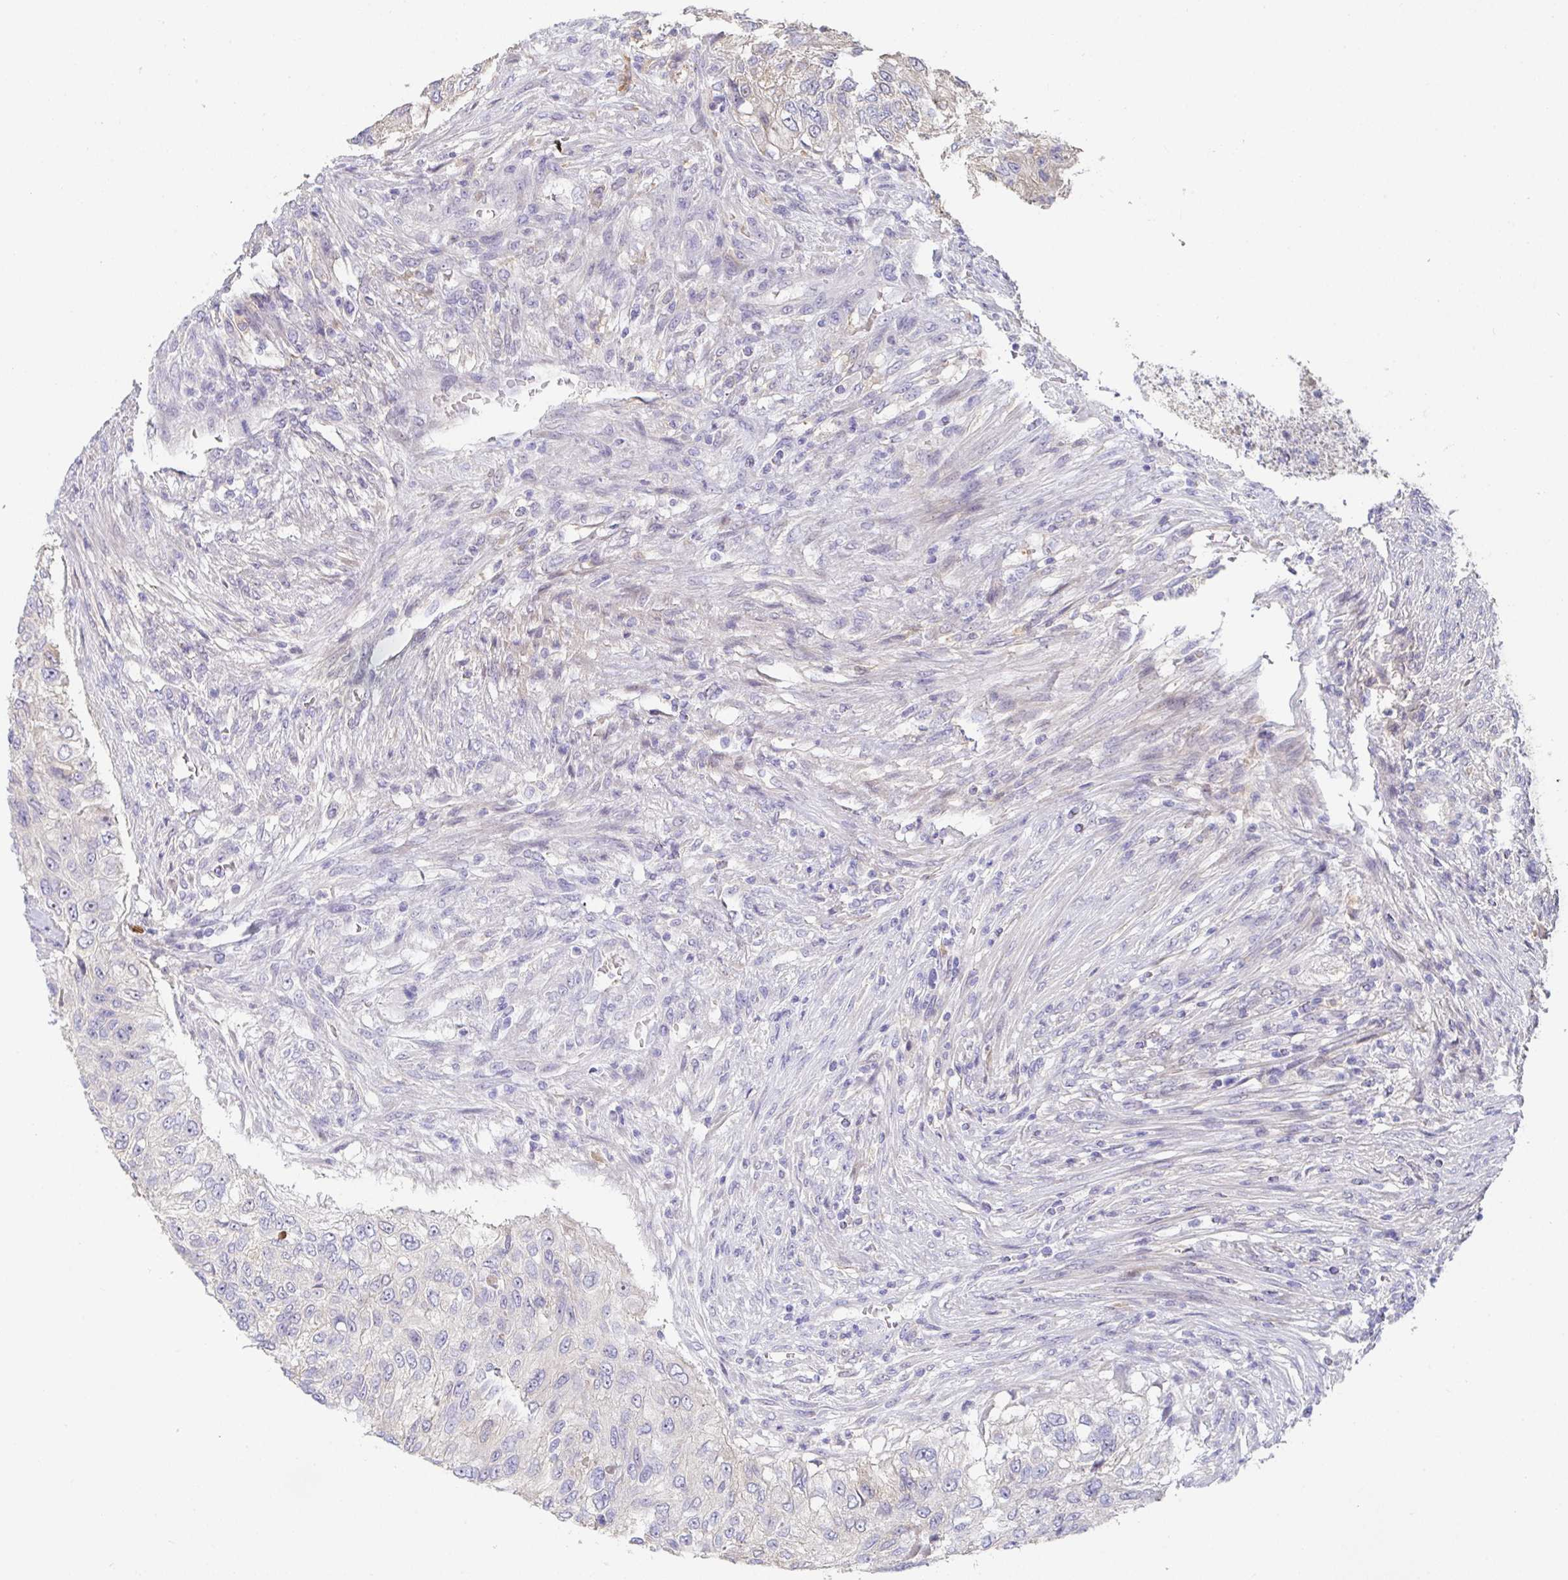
{"staining": {"intensity": "negative", "quantity": "none", "location": "none"}, "tissue": "urothelial cancer", "cell_type": "Tumor cells", "image_type": "cancer", "snomed": [{"axis": "morphology", "description": "Urothelial carcinoma, High grade"}, {"axis": "topography", "description": "Urinary bladder"}], "caption": "DAB immunohistochemical staining of urothelial cancer exhibits no significant staining in tumor cells.", "gene": "ANO5", "patient": {"sex": "female", "age": 60}}